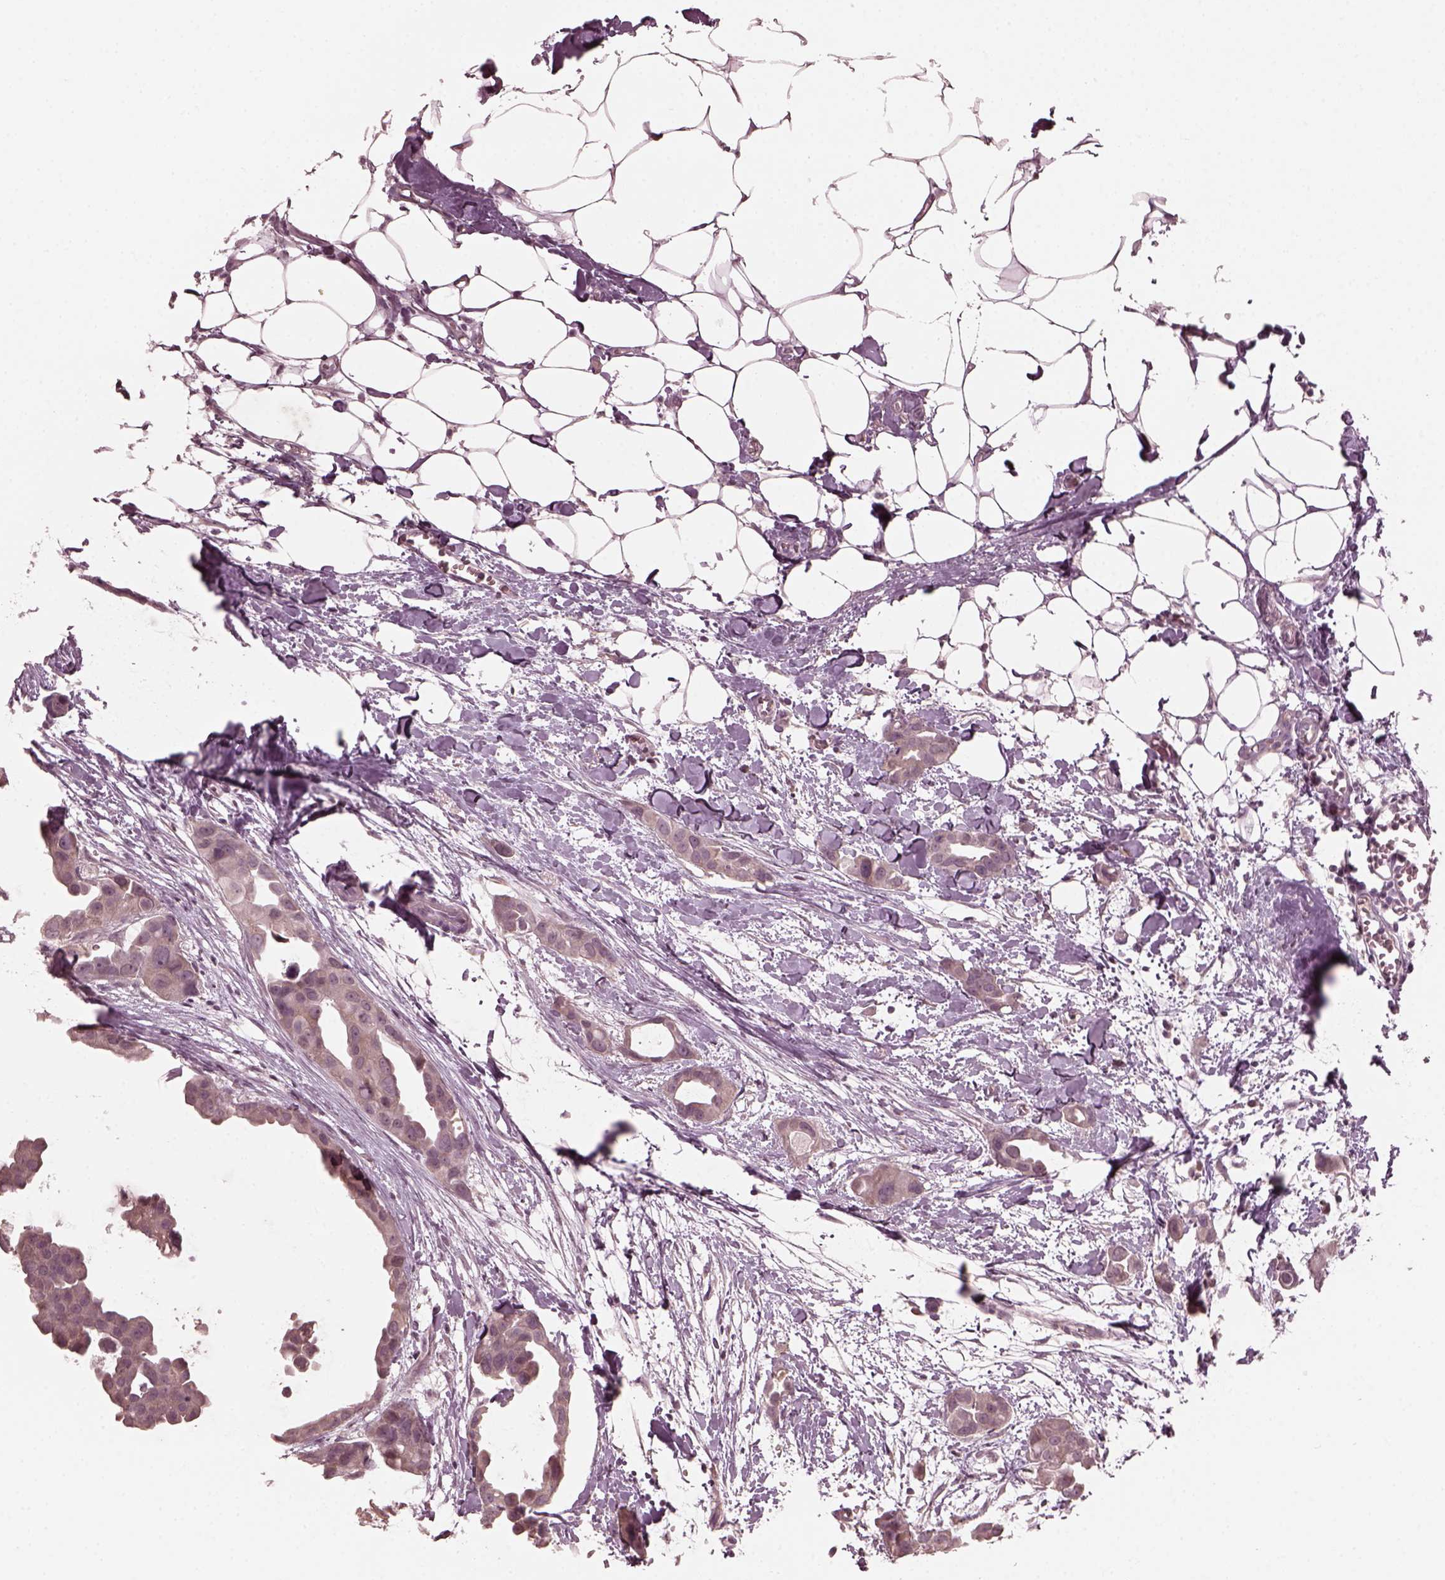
{"staining": {"intensity": "weak", "quantity": "25%-75%", "location": "cytoplasmic/membranous"}, "tissue": "breast cancer", "cell_type": "Tumor cells", "image_type": "cancer", "snomed": [{"axis": "morphology", "description": "Duct carcinoma"}, {"axis": "topography", "description": "Breast"}], "caption": "There is low levels of weak cytoplasmic/membranous expression in tumor cells of intraductal carcinoma (breast), as demonstrated by immunohistochemical staining (brown color).", "gene": "RGS7", "patient": {"sex": "female", "age": 38}}